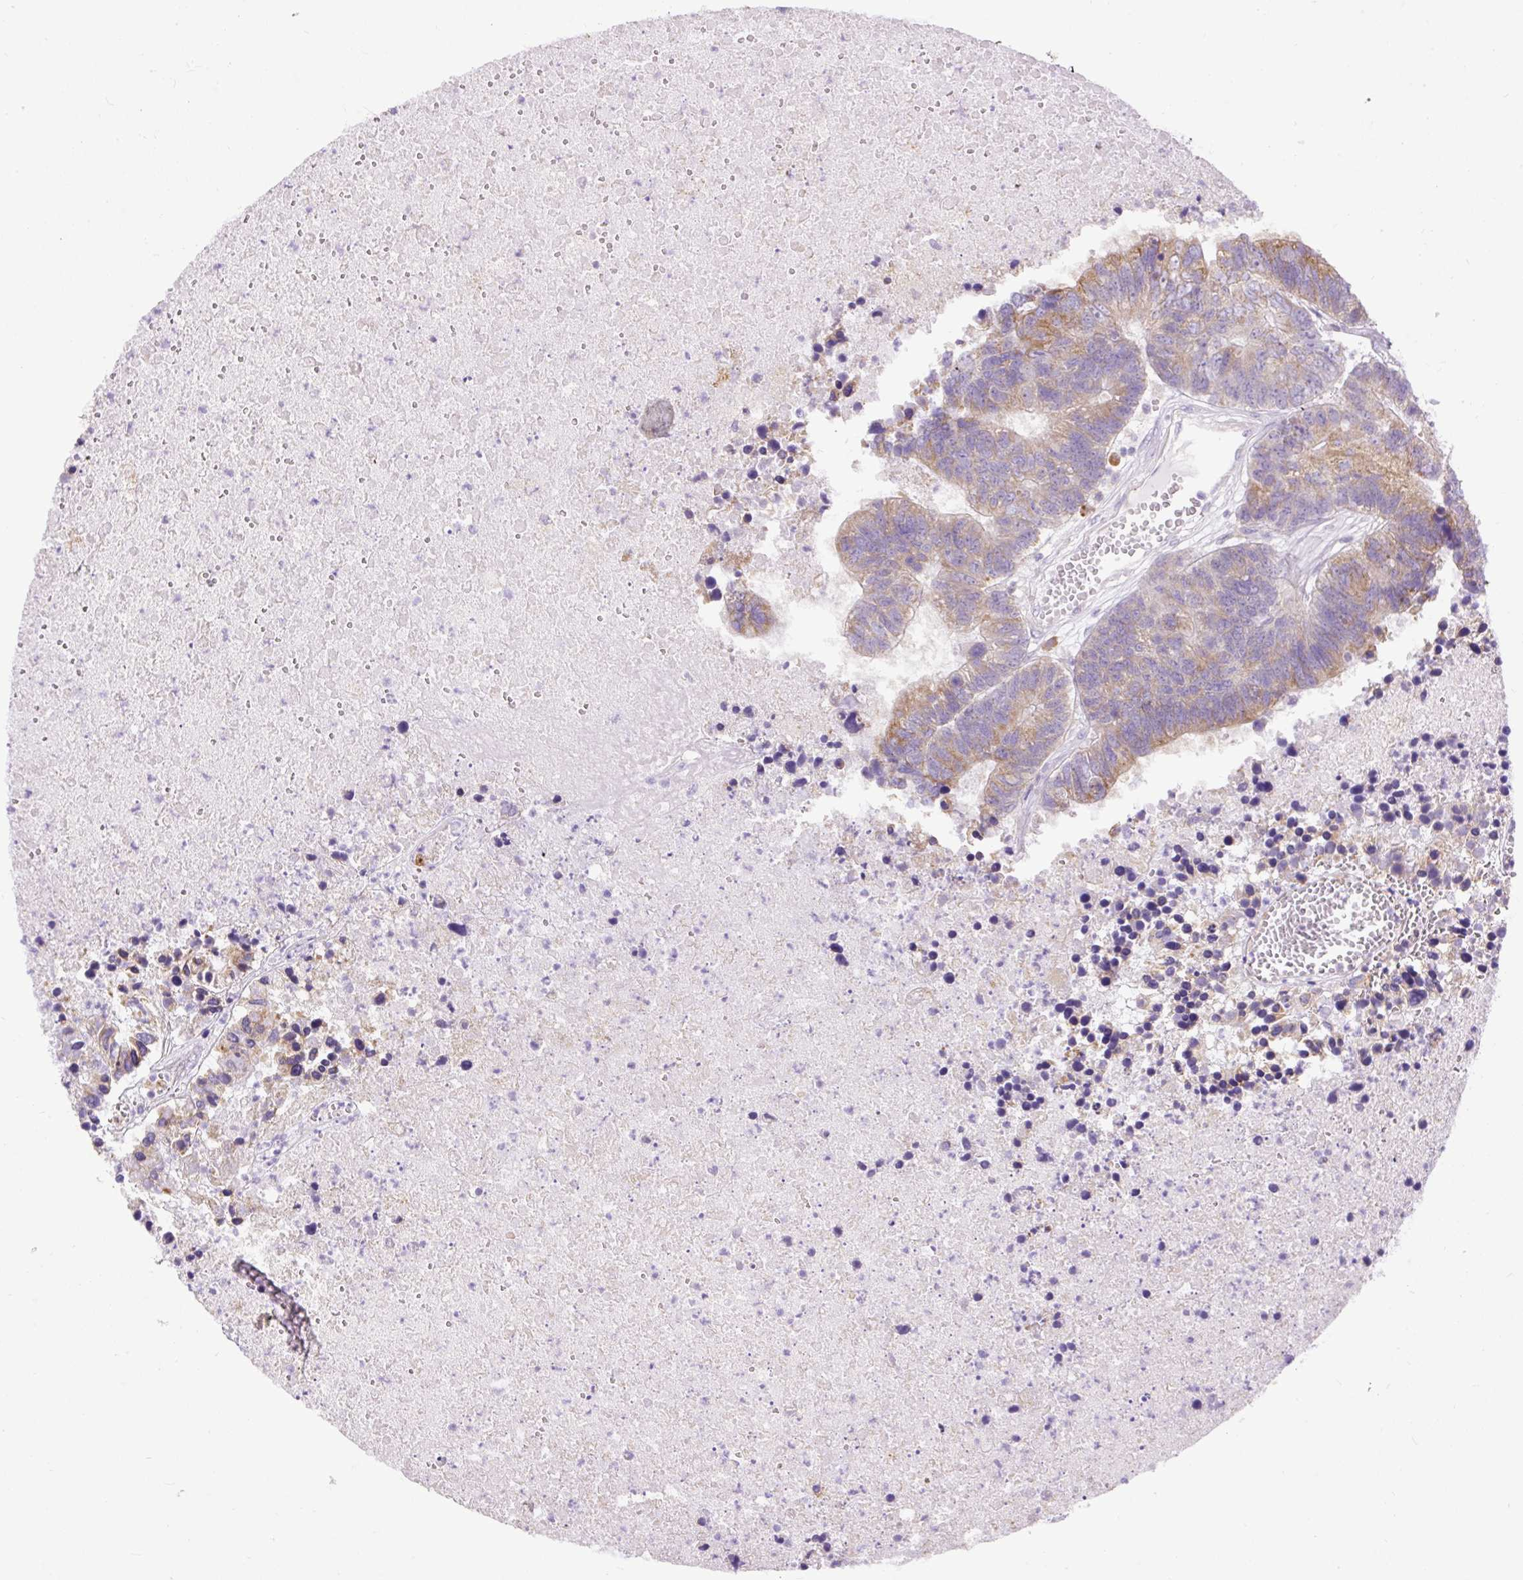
{"staining": {"intensity": "moderate", "quantity": ">75%", "location": "cytoplasmic/membranous"}, "tissue": "colorectal cancer", "cell_type": "Tumor cells", "image_type": "cancer", "snomed": [{"axis": "morphology", "description": "Adenocarcinoma, NOS"}, {"axis": "topography", "description": "Colon"}], "caption": "Immunohistochemistry (IHC) (DAB (3,3'-diaminobenzidine)) staining of colorectal cancer (adenocarcinoma) demonstrates moderate cytoplasmic/membranous protein positivity in approximately >75% of tumor cells.", "gene": "SYBU", "patient": {"sex": "female", "age": 48}}